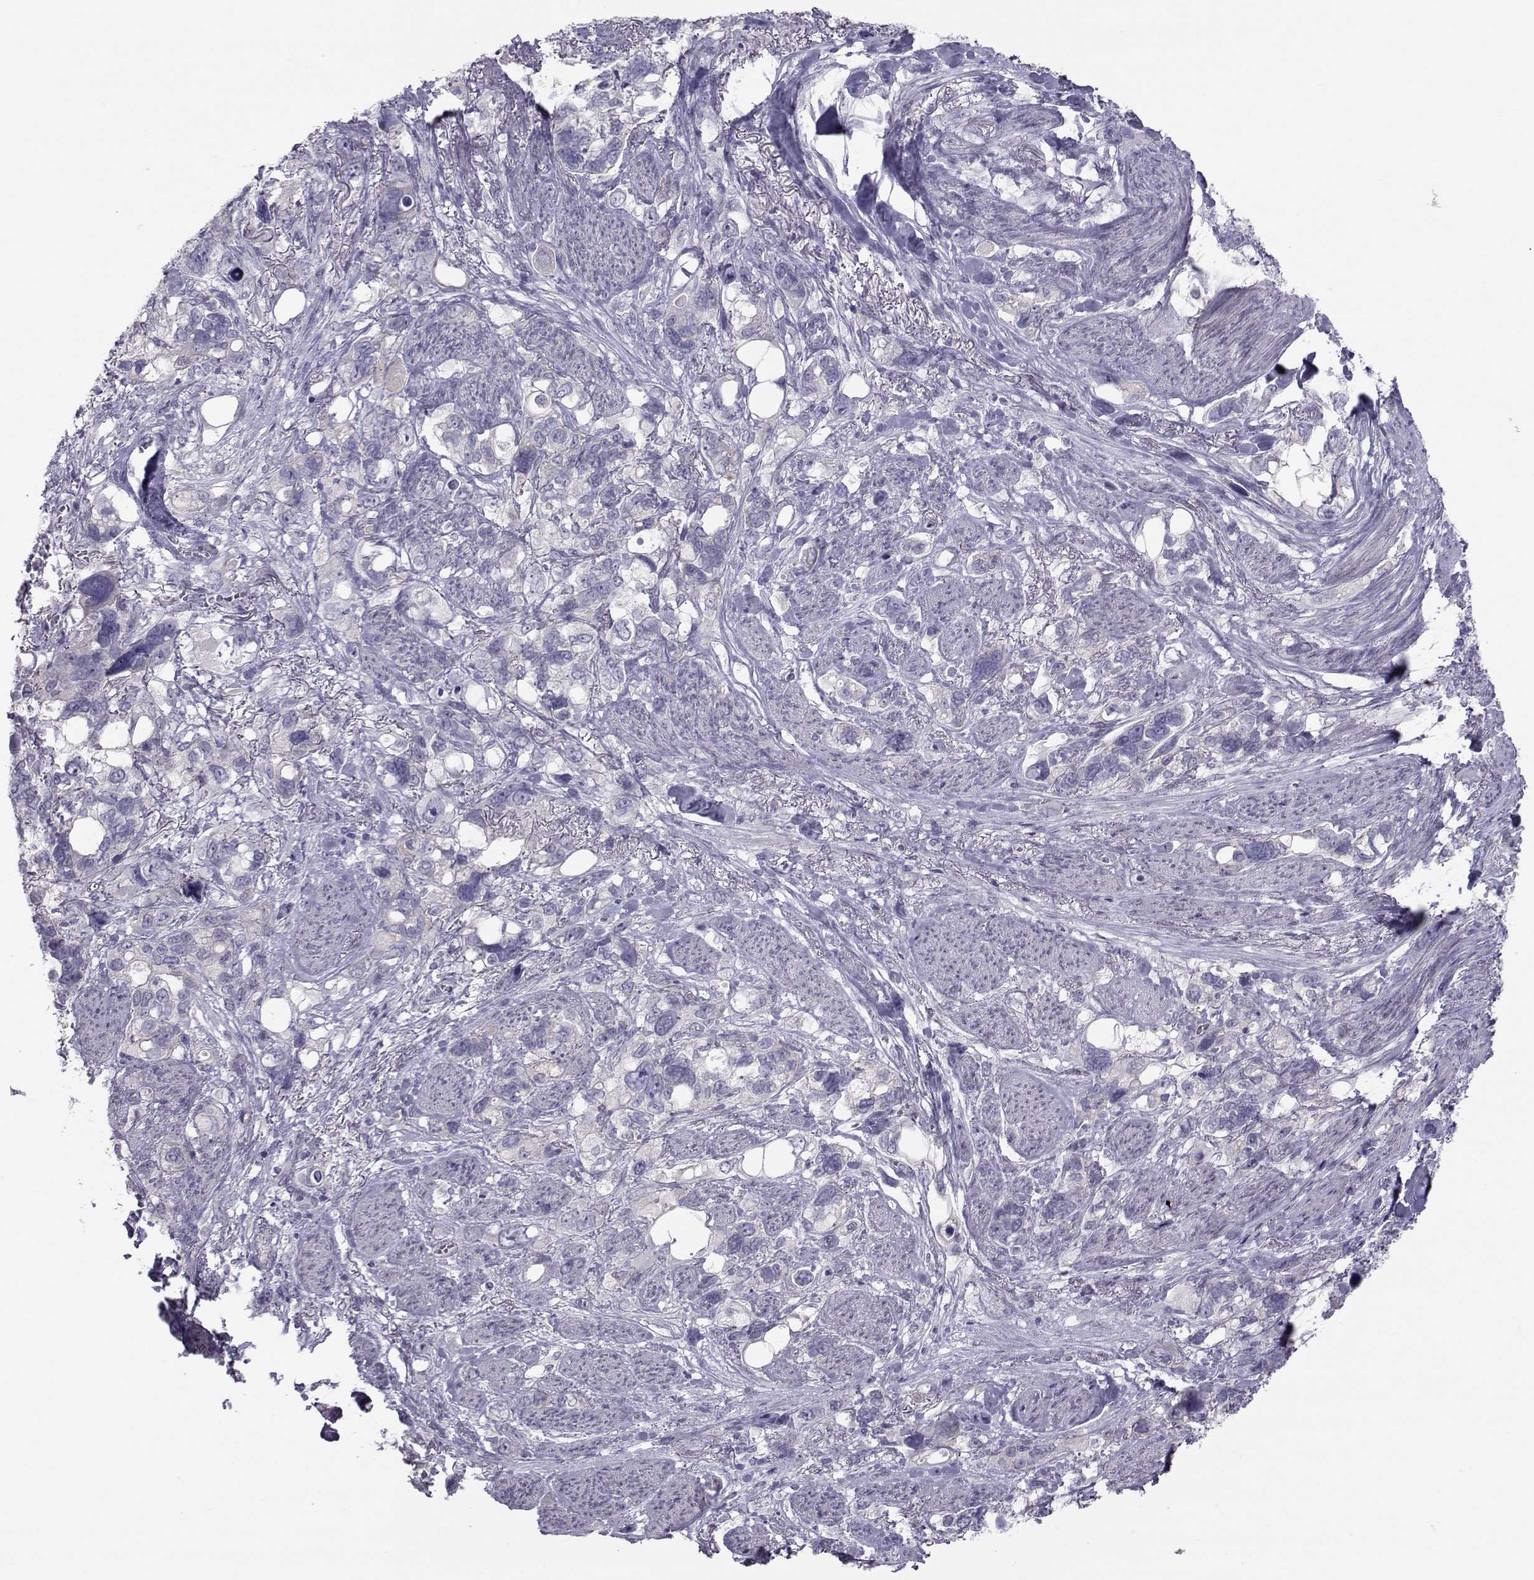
{"staining": {"intensity": "negative", "quantity": "none", "location": "none"}, "tissue": "stomach cancer", "cell_type": "Tumor cells", "image_type": "cancer", "snomed": [{"axis": "morphology", "description": "Adenocarcinoma, NOS"}, {"axis": "topography", "description": "Stomach, upper"}], "caption": "This image is of stomach cancer (adenocarcinoma) stained with IHC to label a protein in brown with the nuclei are counter-stained blue. There is no staining in tumor cells.", "gene": "GARIN3", "patient": {"sex": "female", "age": 81}}